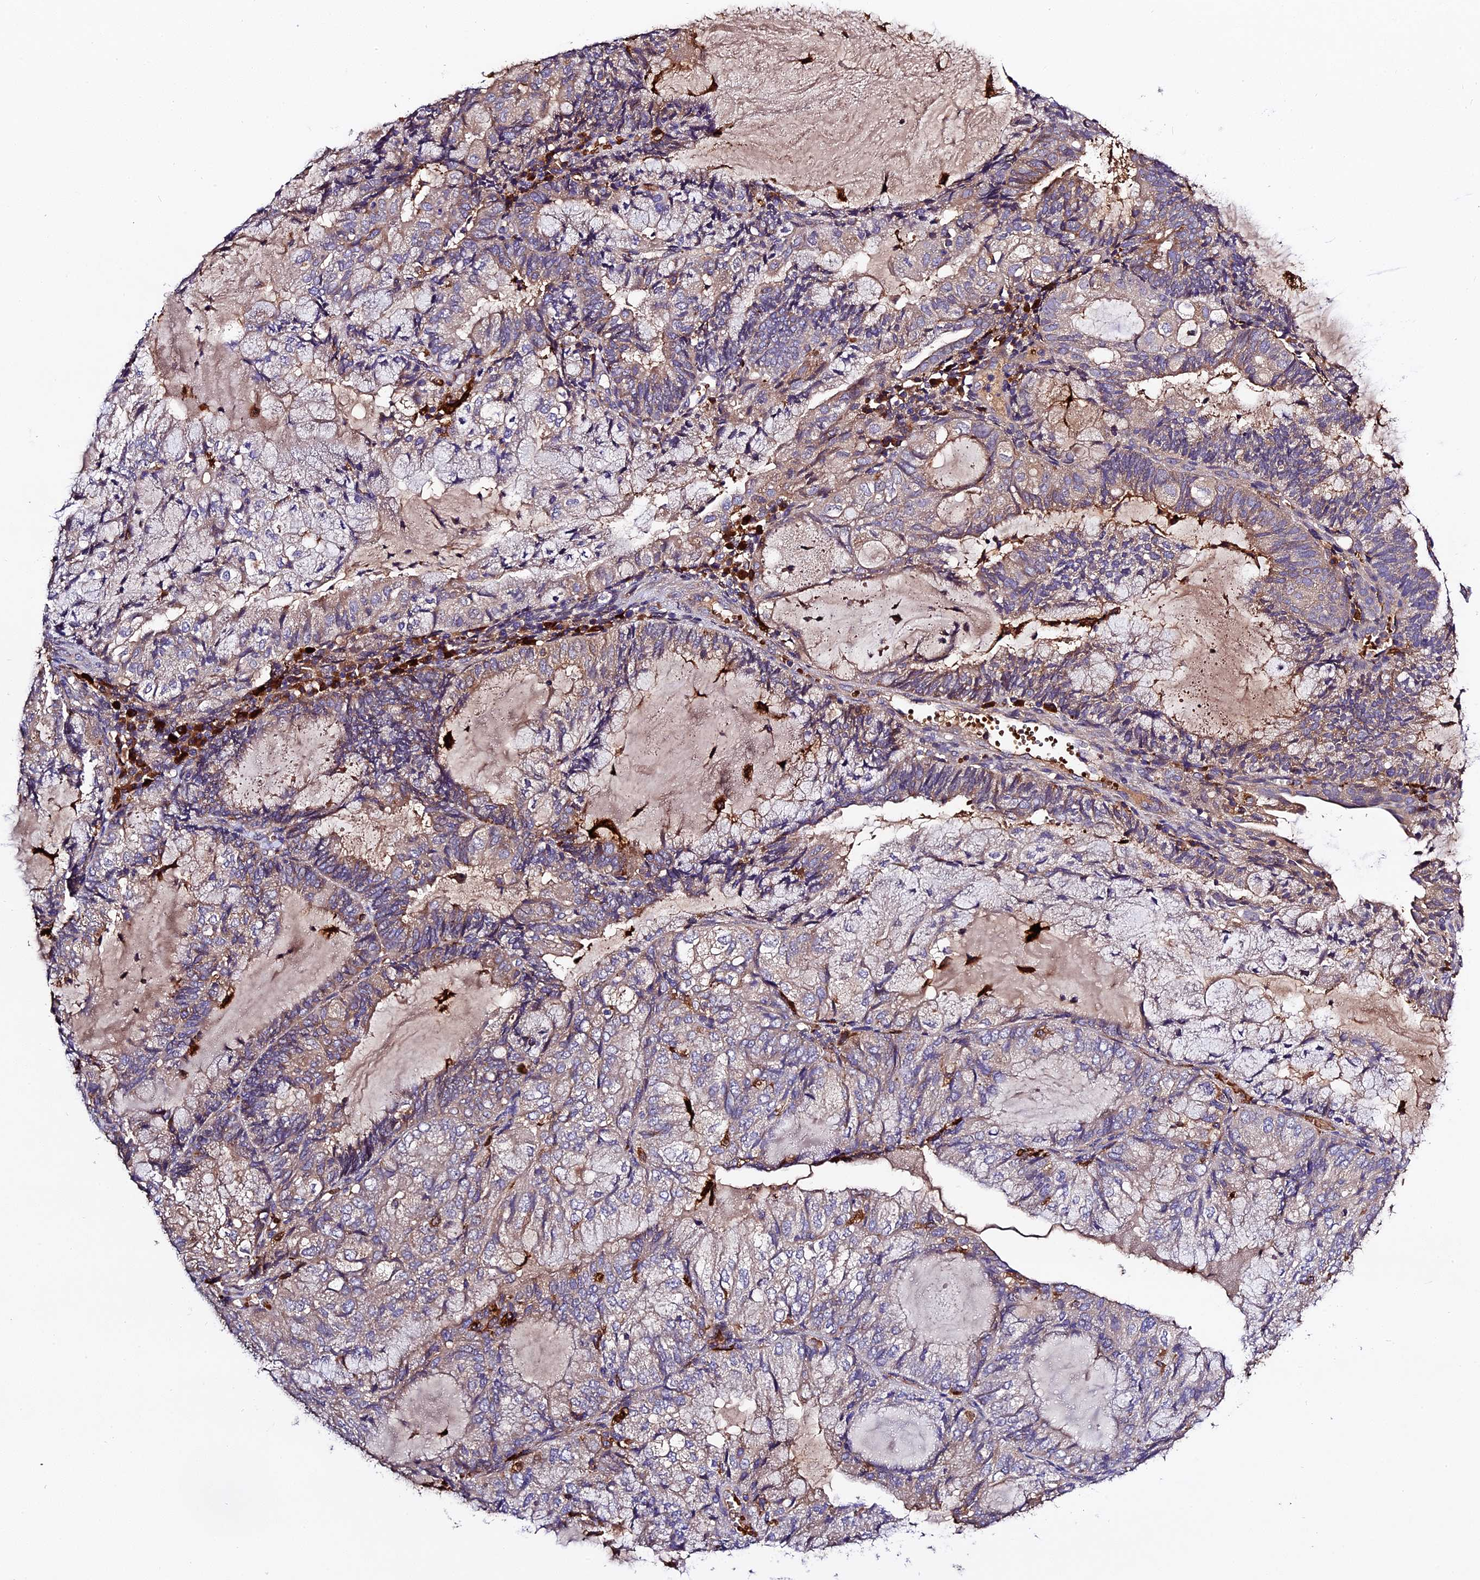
{"staining": {"intensity": "weak", "quantity": "<25%", "location": "cytoplasmic/membranous"}, "tissue": "endometrial cancer", "cell_type": "Tumor cells", "image_type": "cancer", "snomed": [{"axis": "morphology", "description": "Adenocarcinoma, NOS"}, {"axis": "topography", "description": "Endometrium"}], "caption": "Micrograph shows no protein expression in tumor cells of endometrial cancer tissue. The staining was performed using DAB (3,3'-diaminobenzidine) to visualize the protein expression in brown, while the nuclei were stained in blue with hematoxylin (Magnification: 20x).", "gene": "CILP2", "patient": {"sex": "female", "age": 81}}